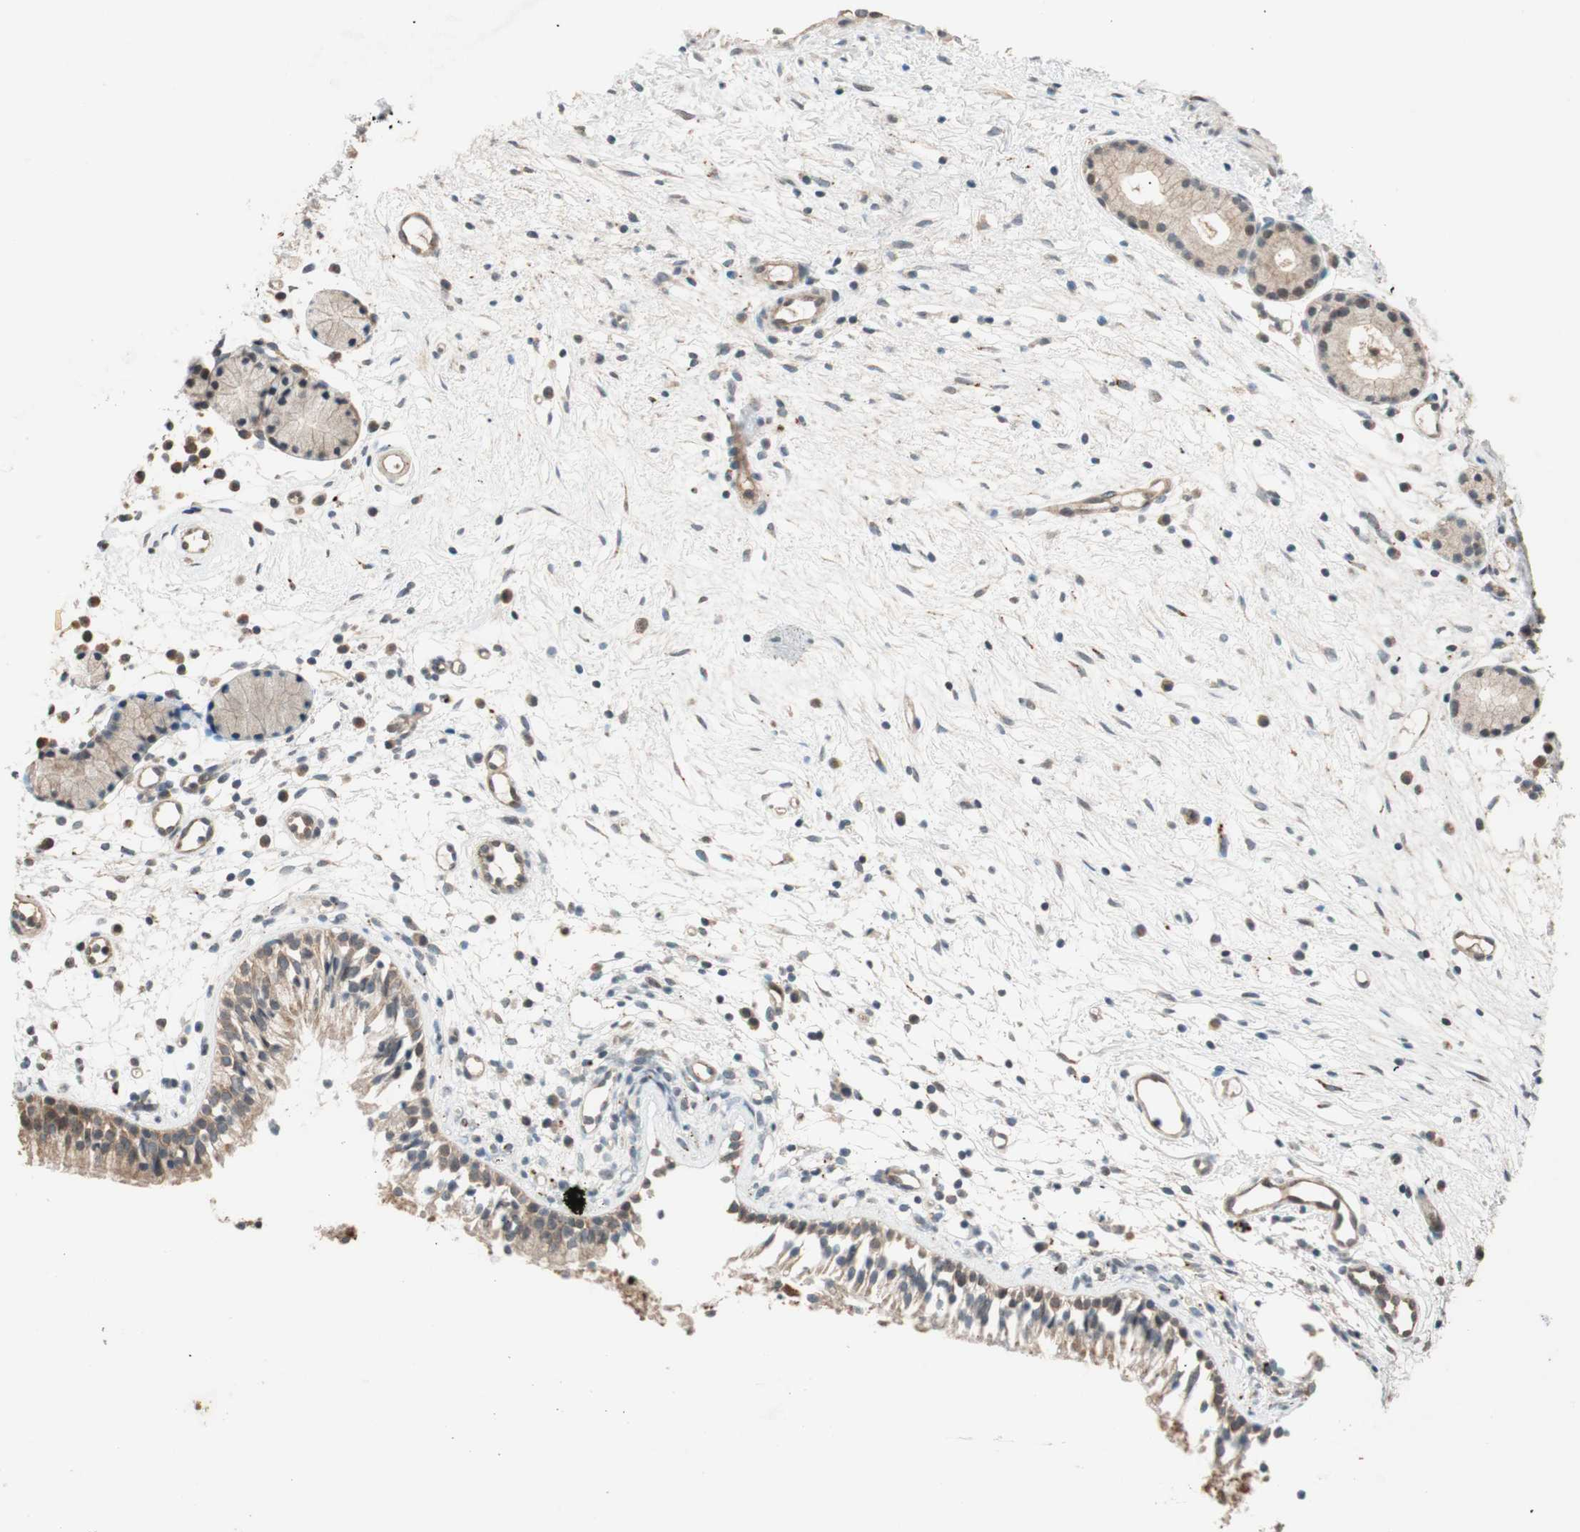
{"staining": {"intensity": "moderate", "quantity": ">75%", "location": "cytoplasmic/membranous"}, "tissue": "nasopharynx", "cell_type": "Respiratory epithelial cells", "image_type": "normal", "snomed": [{"axis": "morphology", "description": "Normal tissue, NOS"}, {"axis": "topography", "description": "Nasopharynx"}], "caption": "This image exhibits benign nasopharynx stained with IHC to label a protein in brown. The cytoplasmic/membranous of respiratory epithelial cells show moderate positivity for the protein. Nuclei are counter-stained blue.", "gene": "GLB1", "patient": {"sex": "male", "age": 21}}